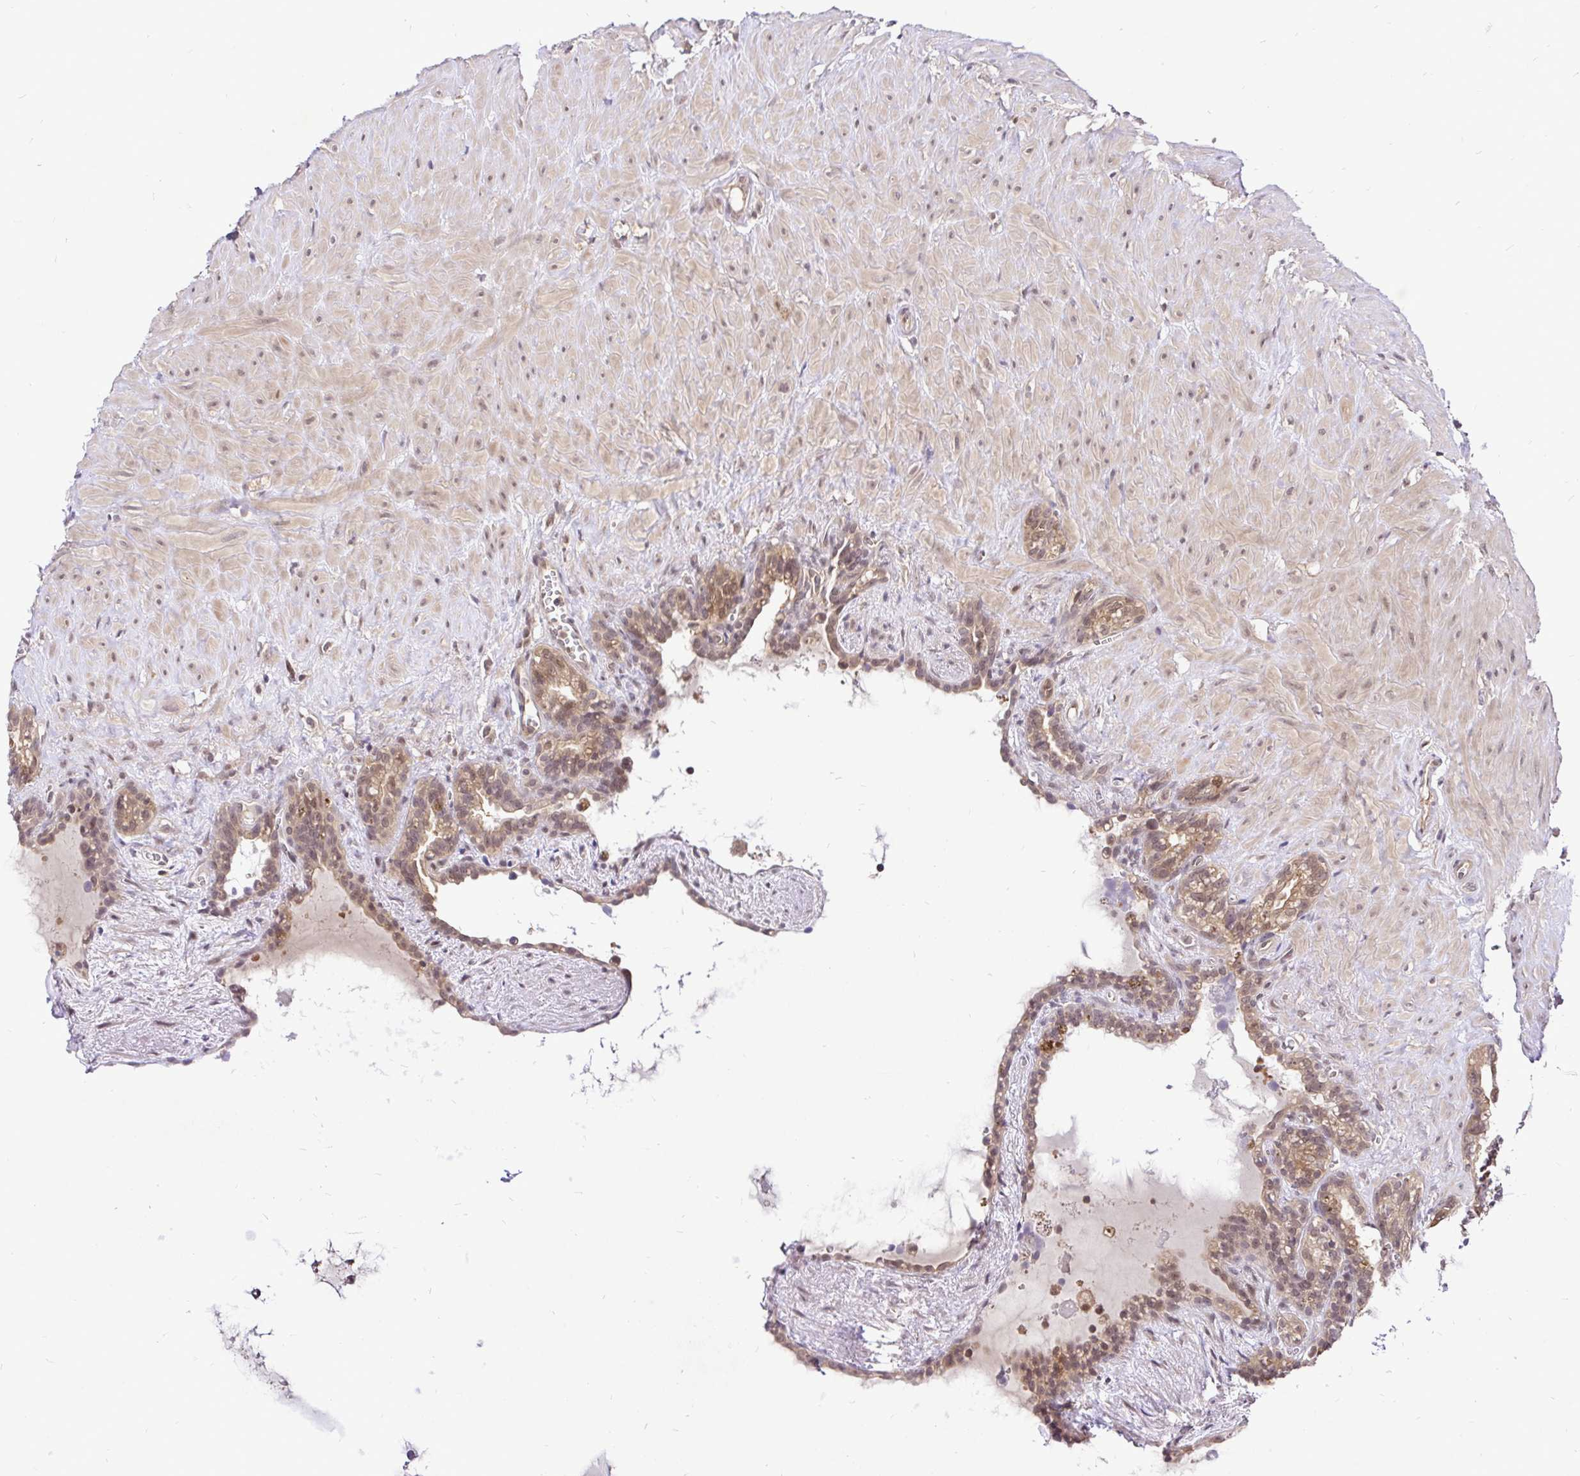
{"staining": {"intensity": "moderate", "quantity": "25%-75%", "location": "cytoplasmic/membranous,nuclear"}, "tissue": "seminal vesicle", "cell_type": "Glandular cells", "image_type": "normal", "snomed": [{"axis": "morphology", "description": "Normal tissue, NOS"}, {"axis": "topography", "description": "Seminal veicle"}], "caption": "Human seminal vesicle stained for a protein (brown) demonstrates moderate cytoplasmic/membranous,nuclear positive staining in about 25%-75% of glandular cells.", "gene": "UBE2M", "patient": {"sex": "male", "age": 76}}